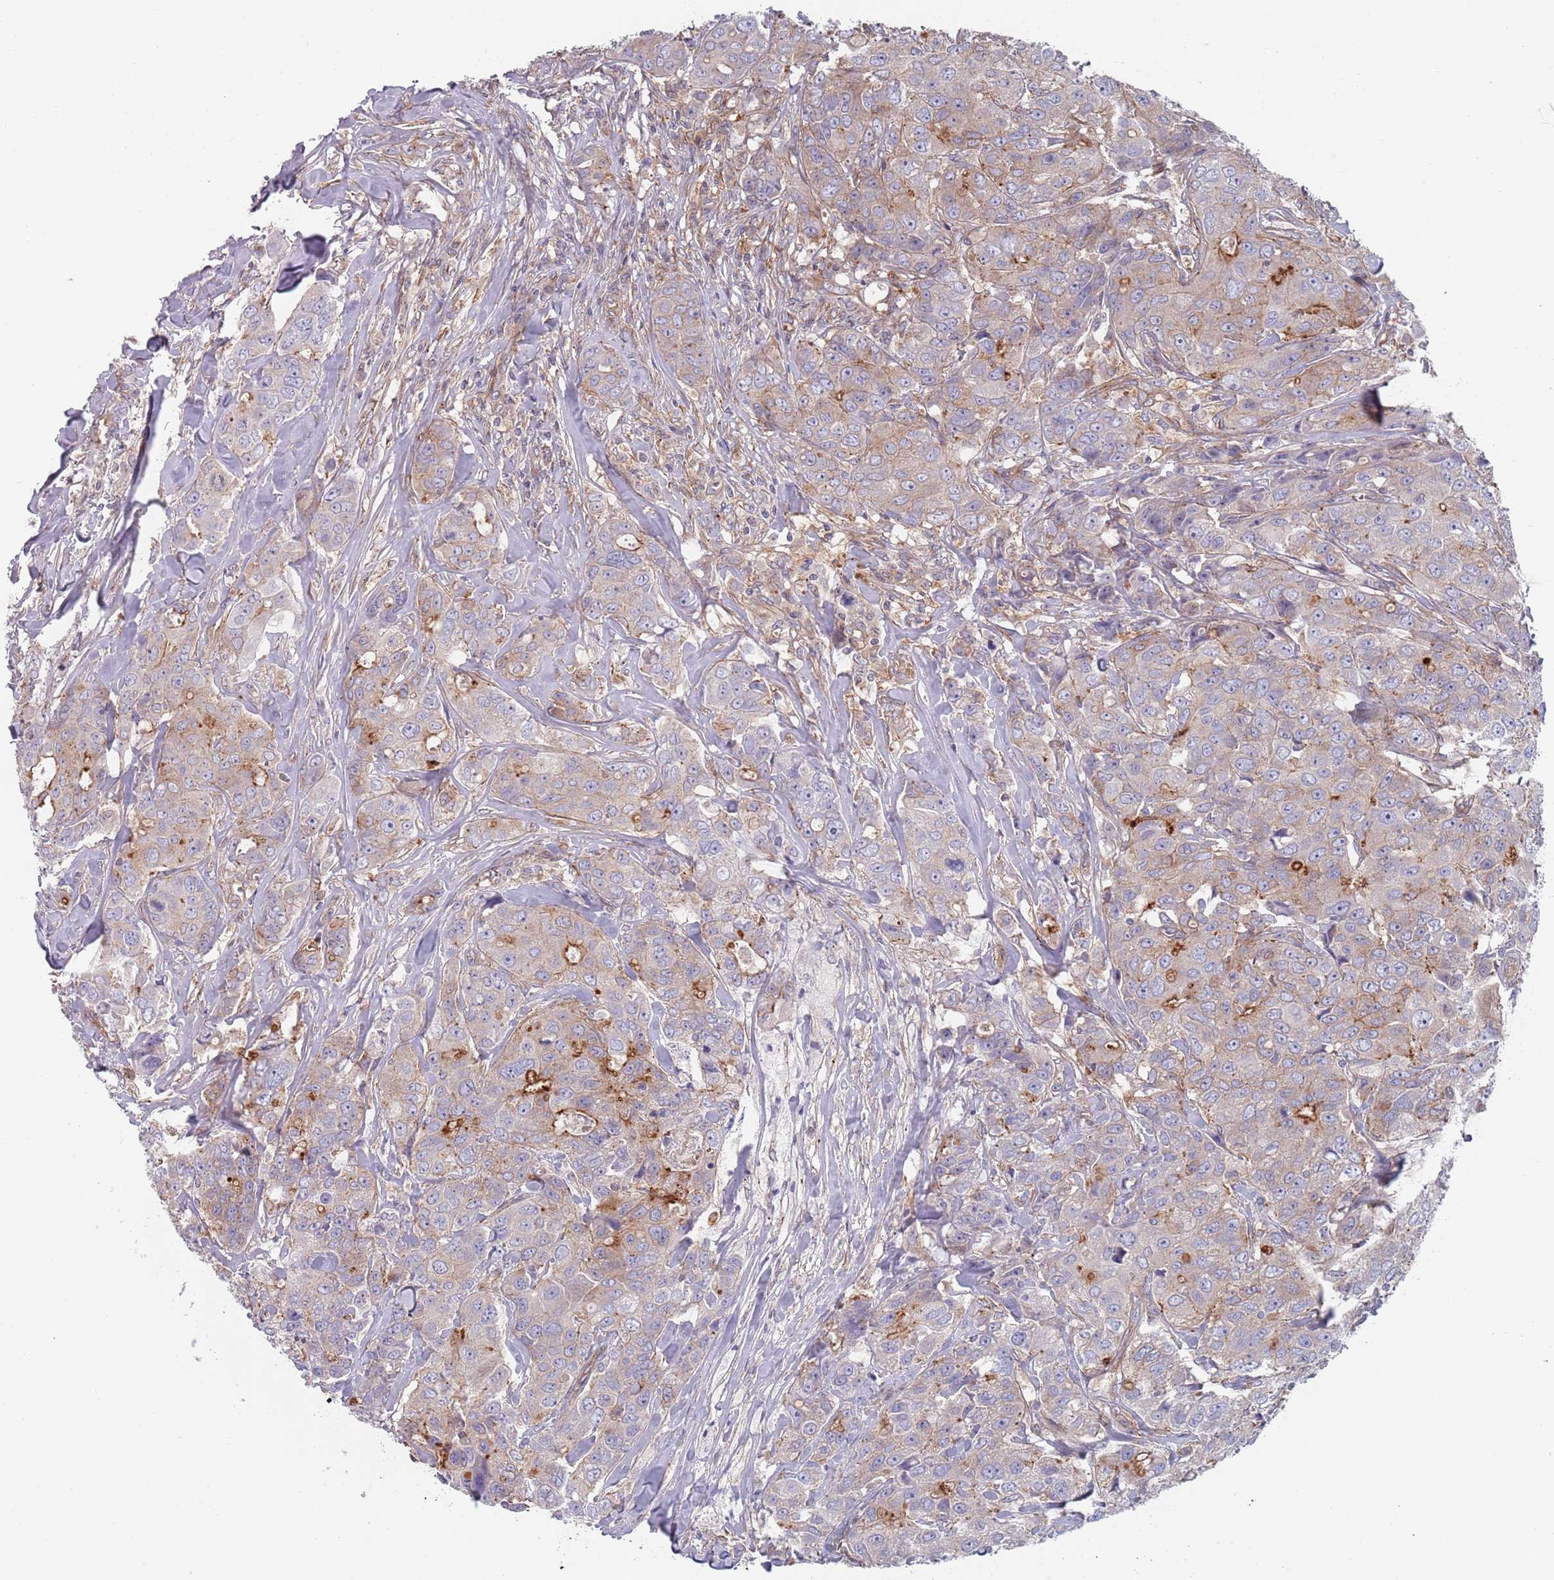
{"staining": {"intensity": "moderate", "quantity": "<25%", "location": "cytoplasmic/membranous"}, "tissue": "breast cancer", "cell_type": "Tumor cells", "image_type": "cancer", "snomed": [{"axis": "morphology", "description": "Duct carcinoma"}, {"axis": "topography", "description": "Breast"}], "caption": "Tumor cells exhibit low levels of moderate cytoplasmic/membranous expression in approximately <25% of cells in breast invasive ductal carcinoma.", "gene": "APPL2", "patient": {"sex": "female", "age": 43}}